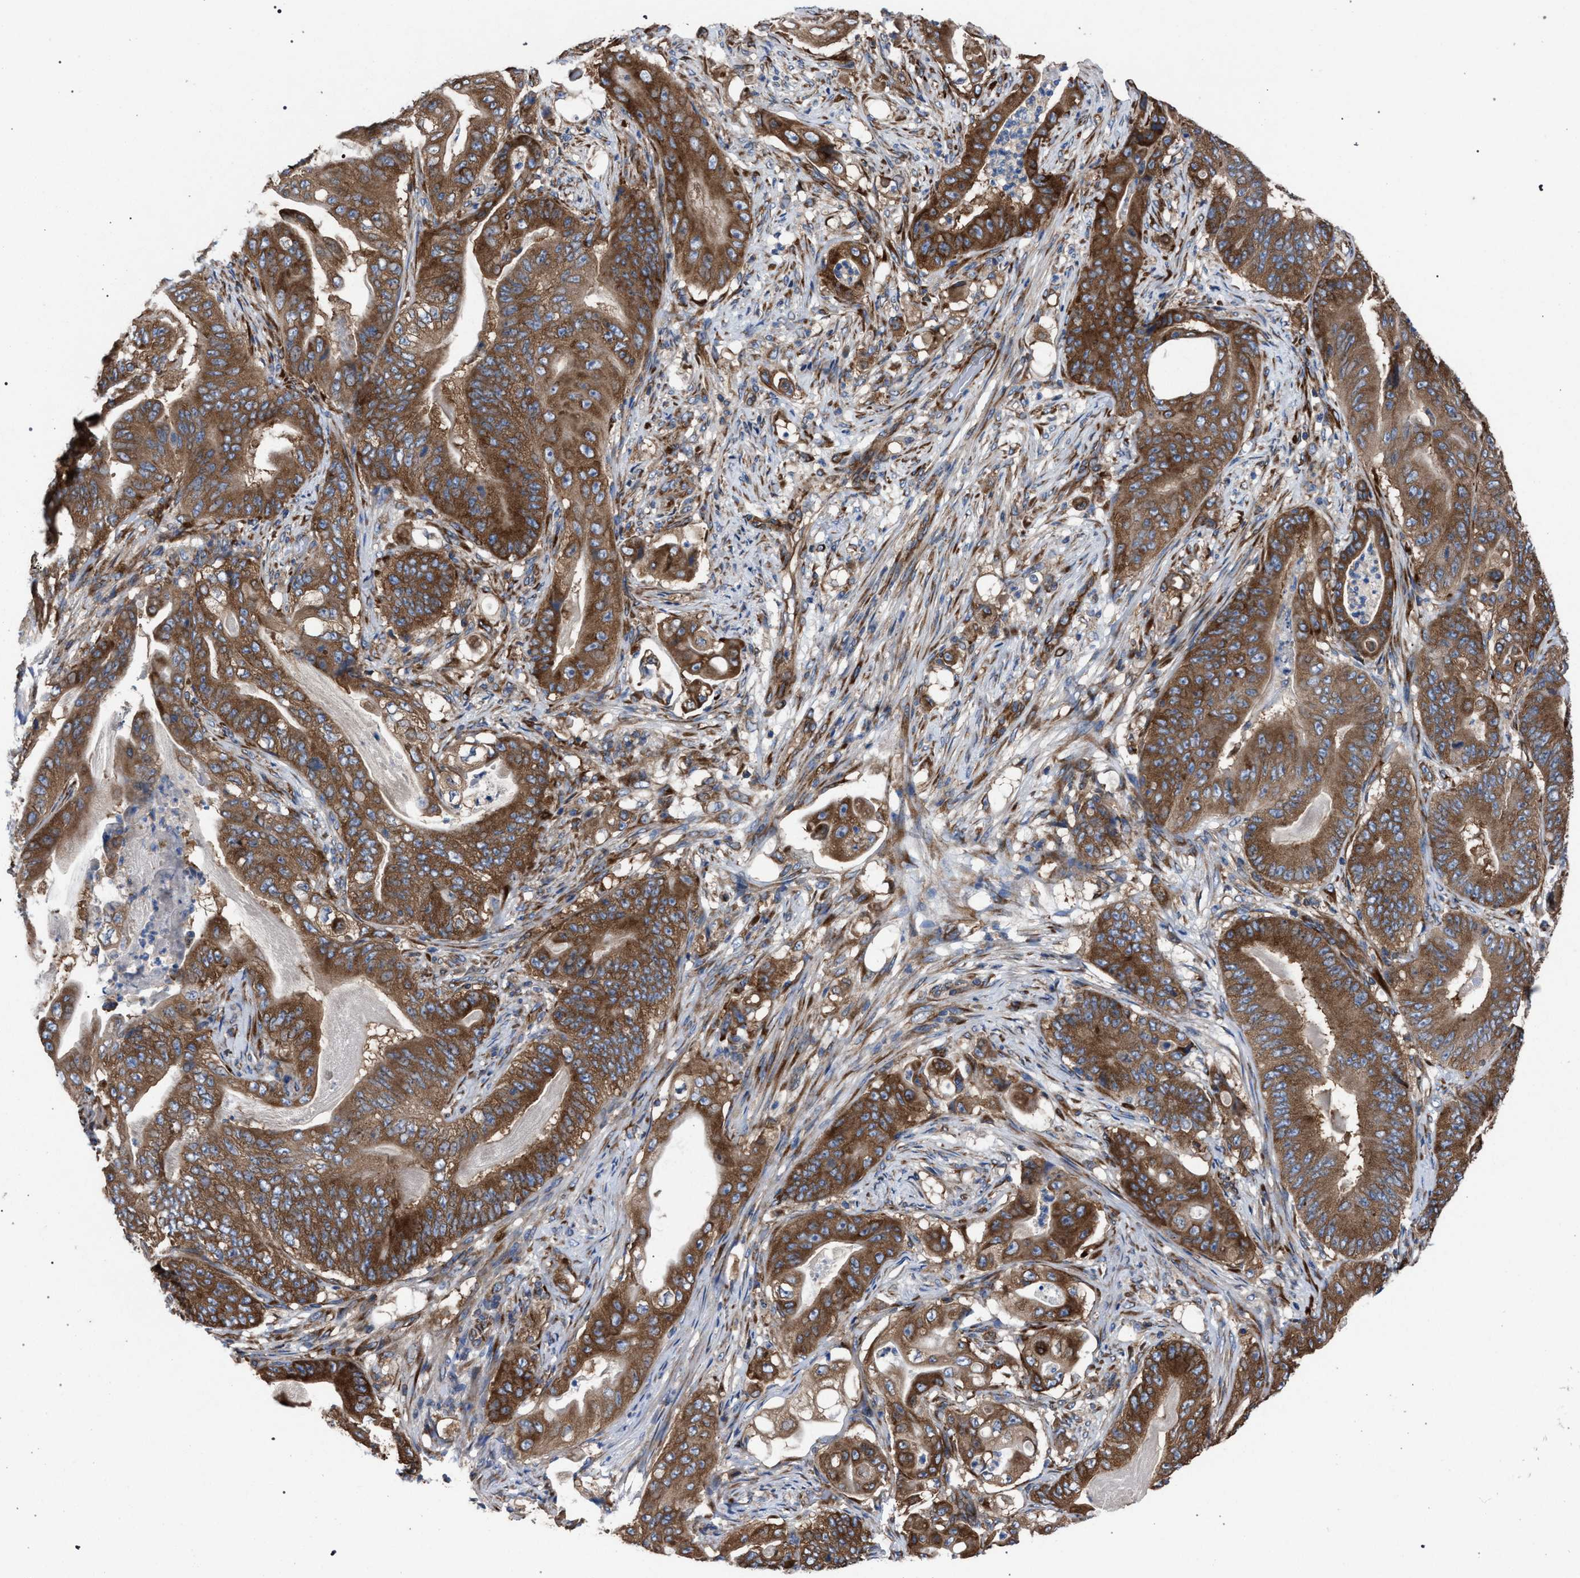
{"staining": {"intensity": "strong", "quantity": ">75%", "location": "cytoplasmic/membranous"}, "tissue": "stomach cancer", "cell_type": "Tumor cells", "image_type": "cancer", "snomed": [{"axis": "morphology", "description": "Adenocarcinoma, NOS"}, {"axis": "topography", "description": "Stomach"}], "caption": "Stomach cancer (adenocarcinoma) stained with a protein marker demonstrates strong staining in tumor cells.", "gene": "CDR2L", "patient": {"sex": "female", "age": 73}}